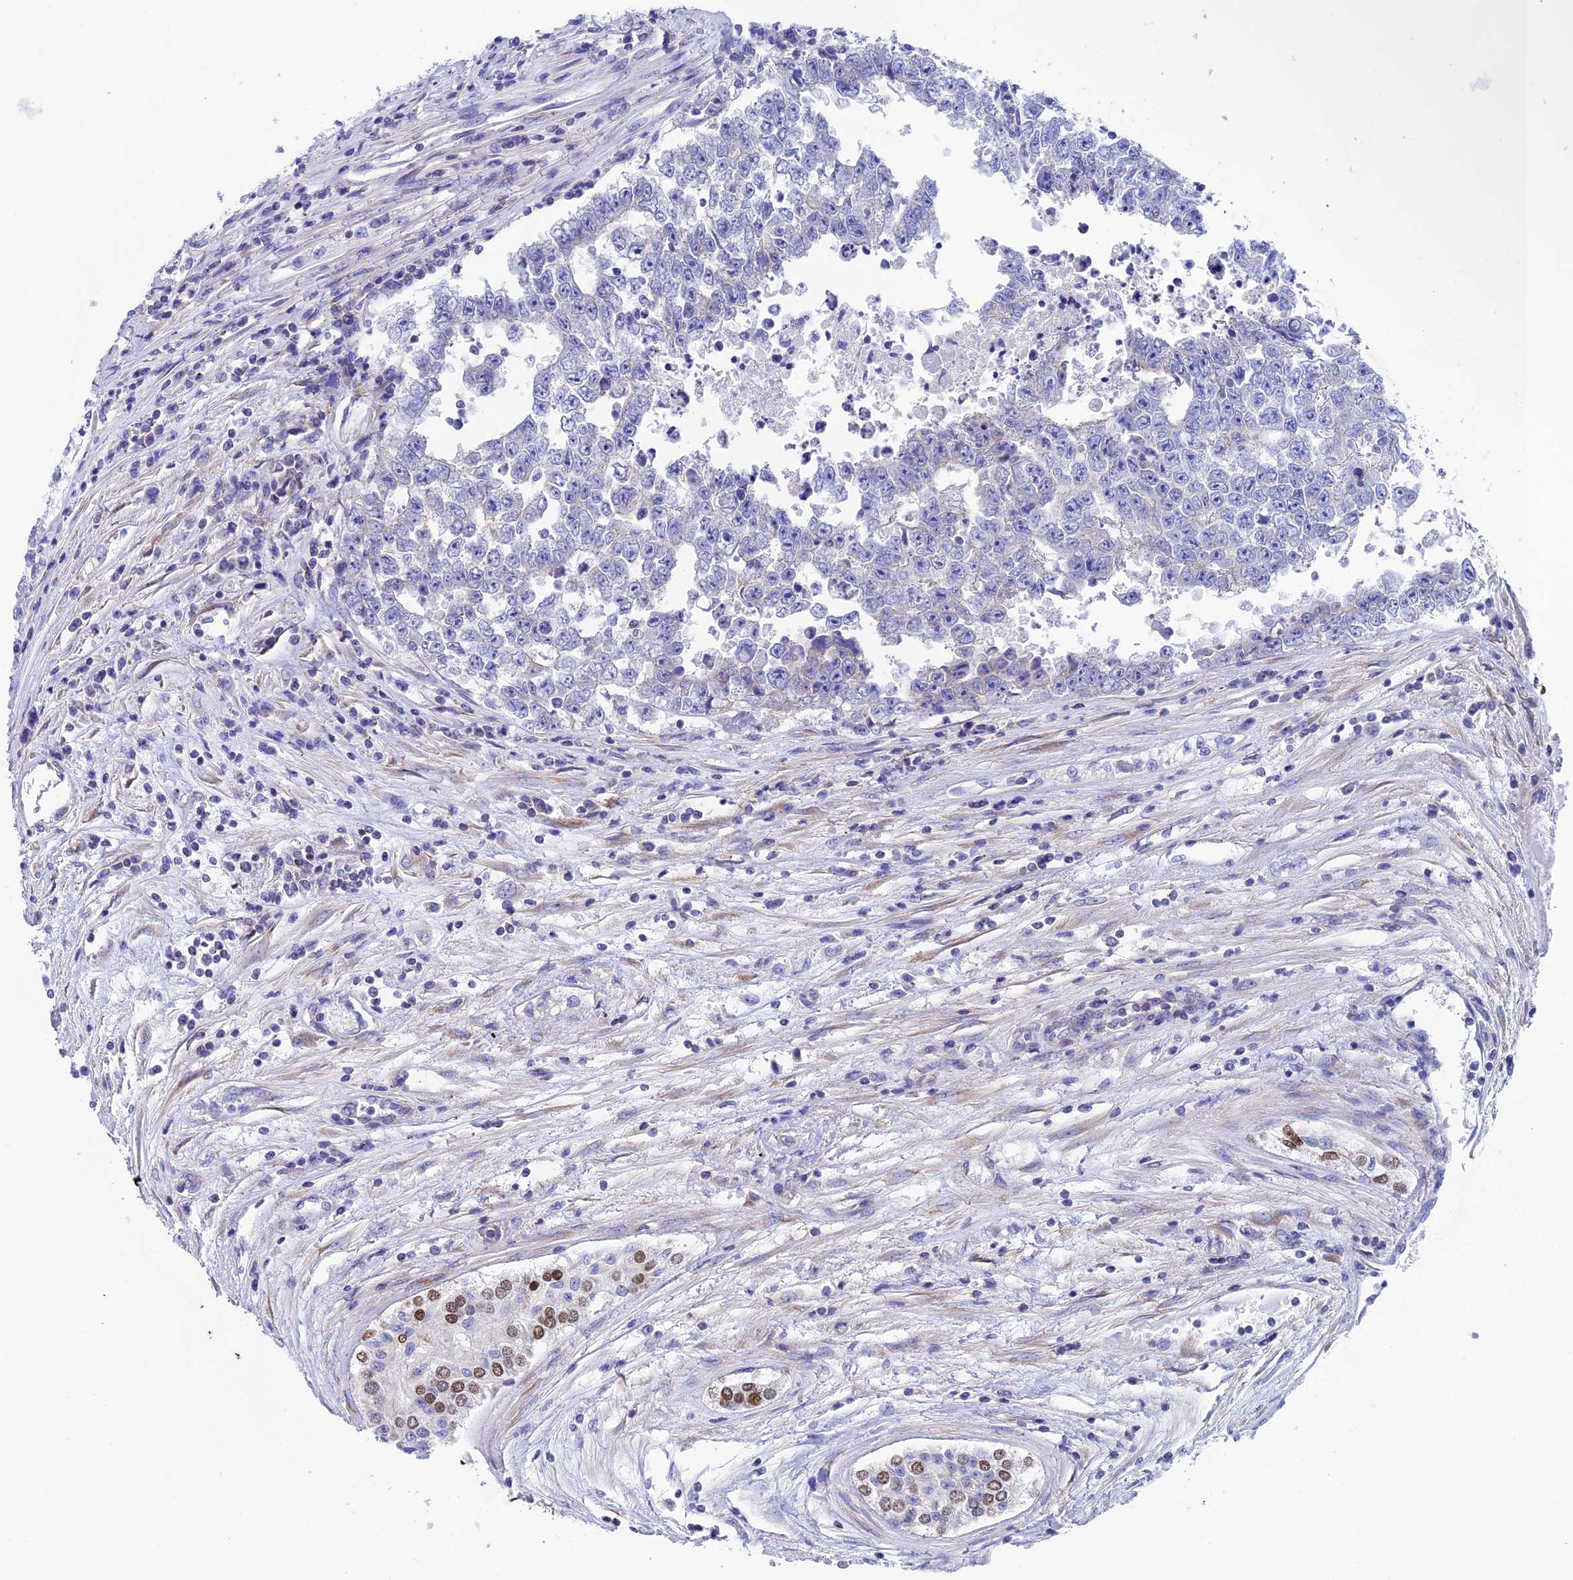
{"staining": {"intensity": "negative", "quantity": "none", "location": "none"}, "tissue": "testis cancer", "cell_type": "Tumor cells", "image_type": "cancer", "snomed": [{"axis": "morphology", "description": "Carcinoma, Embryonal, NOS"}, {"axis": "topography", "description": "Testis"}], "caption": "Immunohistochemical staining of human embryonal carcinoma (testis) demonstrates no significant expression in tumor cells. (Brightfield microscopy of DAB immunohistochemistry at high magnification).", "gene": "SEPTIN1", "patient": {"sex": "male", "age": 25}}